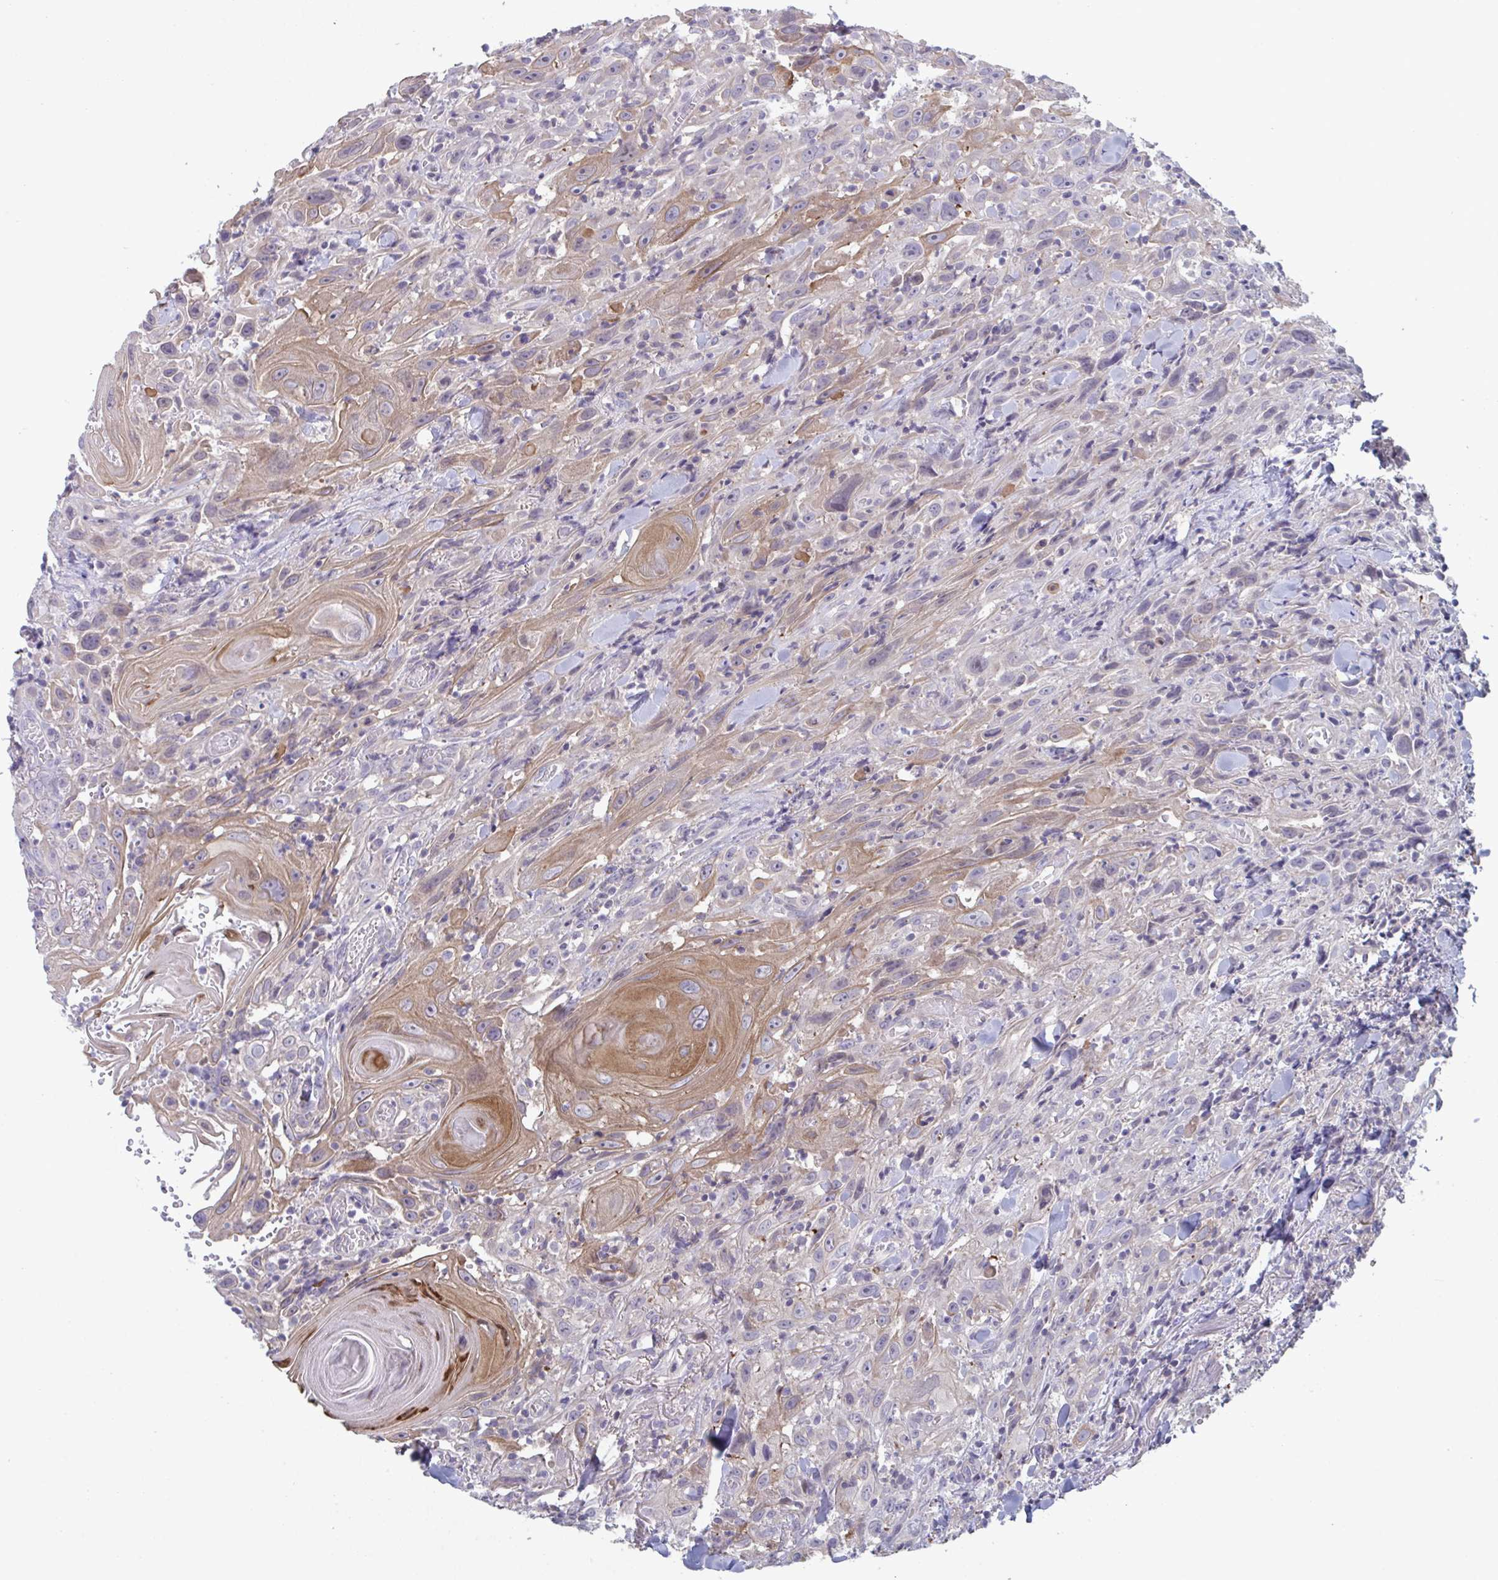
{"staining": {"intensity": "moderate", "quantity": "<25%", "location": "cytoplasmic/membranous"}, "tissue": "head and neck cancer", "cell_type": "Tumor cells", "image_type": "cancer", "snomed": [{"axis": "morphology", "description": "Squamous cell carcinoma, NOS"}, {"axis": "topography", "description": "Head-Neck"}], "caption": "Human head and neck cancer (squamous cell carcinoma) stained for a protein (brown) shows moderate cytoplasmic/membranous positive positivity in about <25% of tumor cells.", "gene": "STK26", "patient": {"sex": "female", "age": 95}}